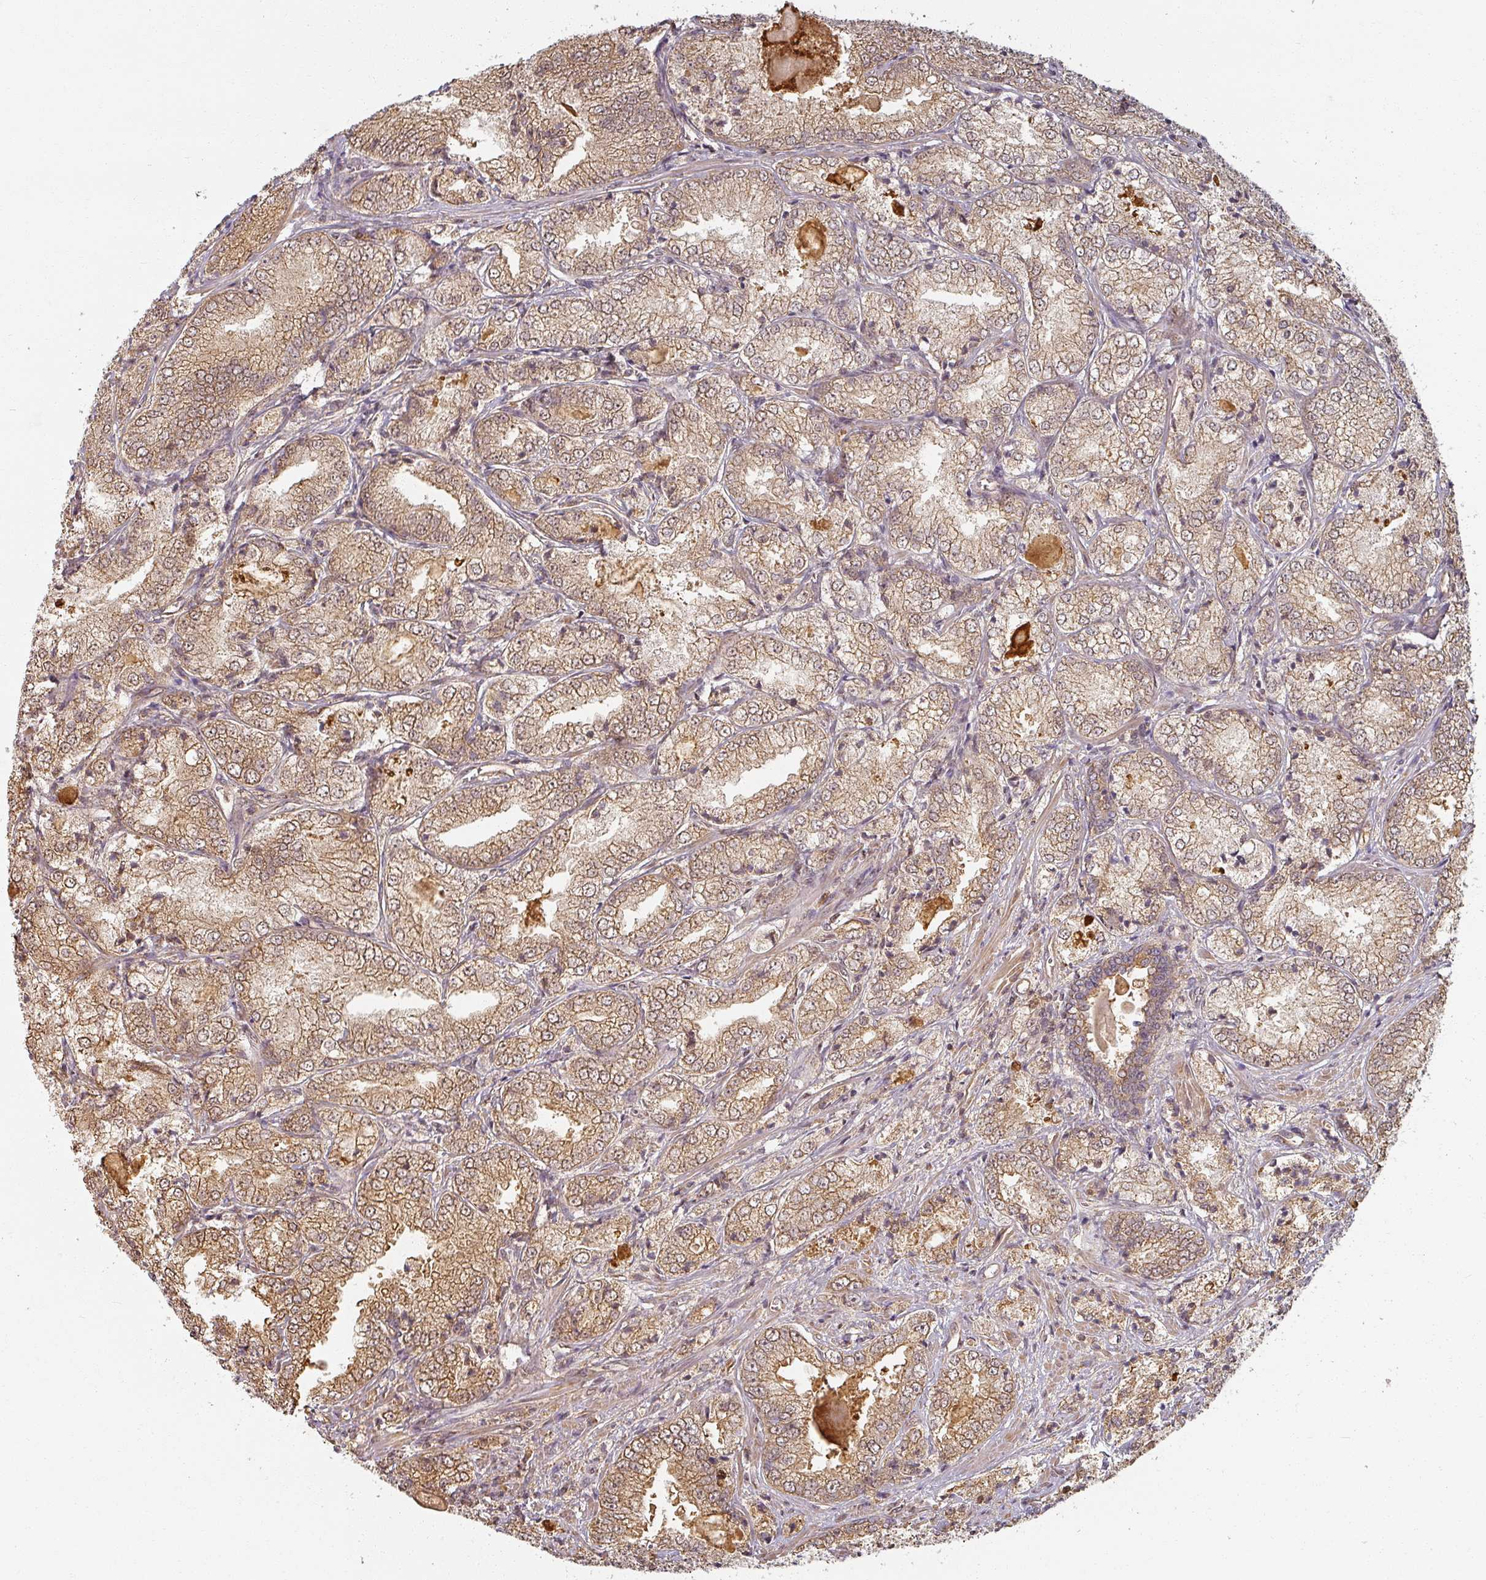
{"staining": {"intensity": "moderate", "quantity": ">75%", "location": "cytoplasmic/membranous,nuclear"}, "tissue": "prostate cancer", "cell_type": "Tumor cells", "image_type": "cancer", "snomed": [{"axis": "morphology", "description": "Adenocarcinoma, High grade"}, {"axis": "topography", "description": "Prostate"}], "caption": "This histopathology image displays immunohistochemistry staining of high-grade adenocarcinoma (prostate), with medium moderate cytoplasmic/membranous and nuclear staining in approximately >75% of tumor cells.", "gene": "MED19", "patient": {"sex": "male", "age": 63}}